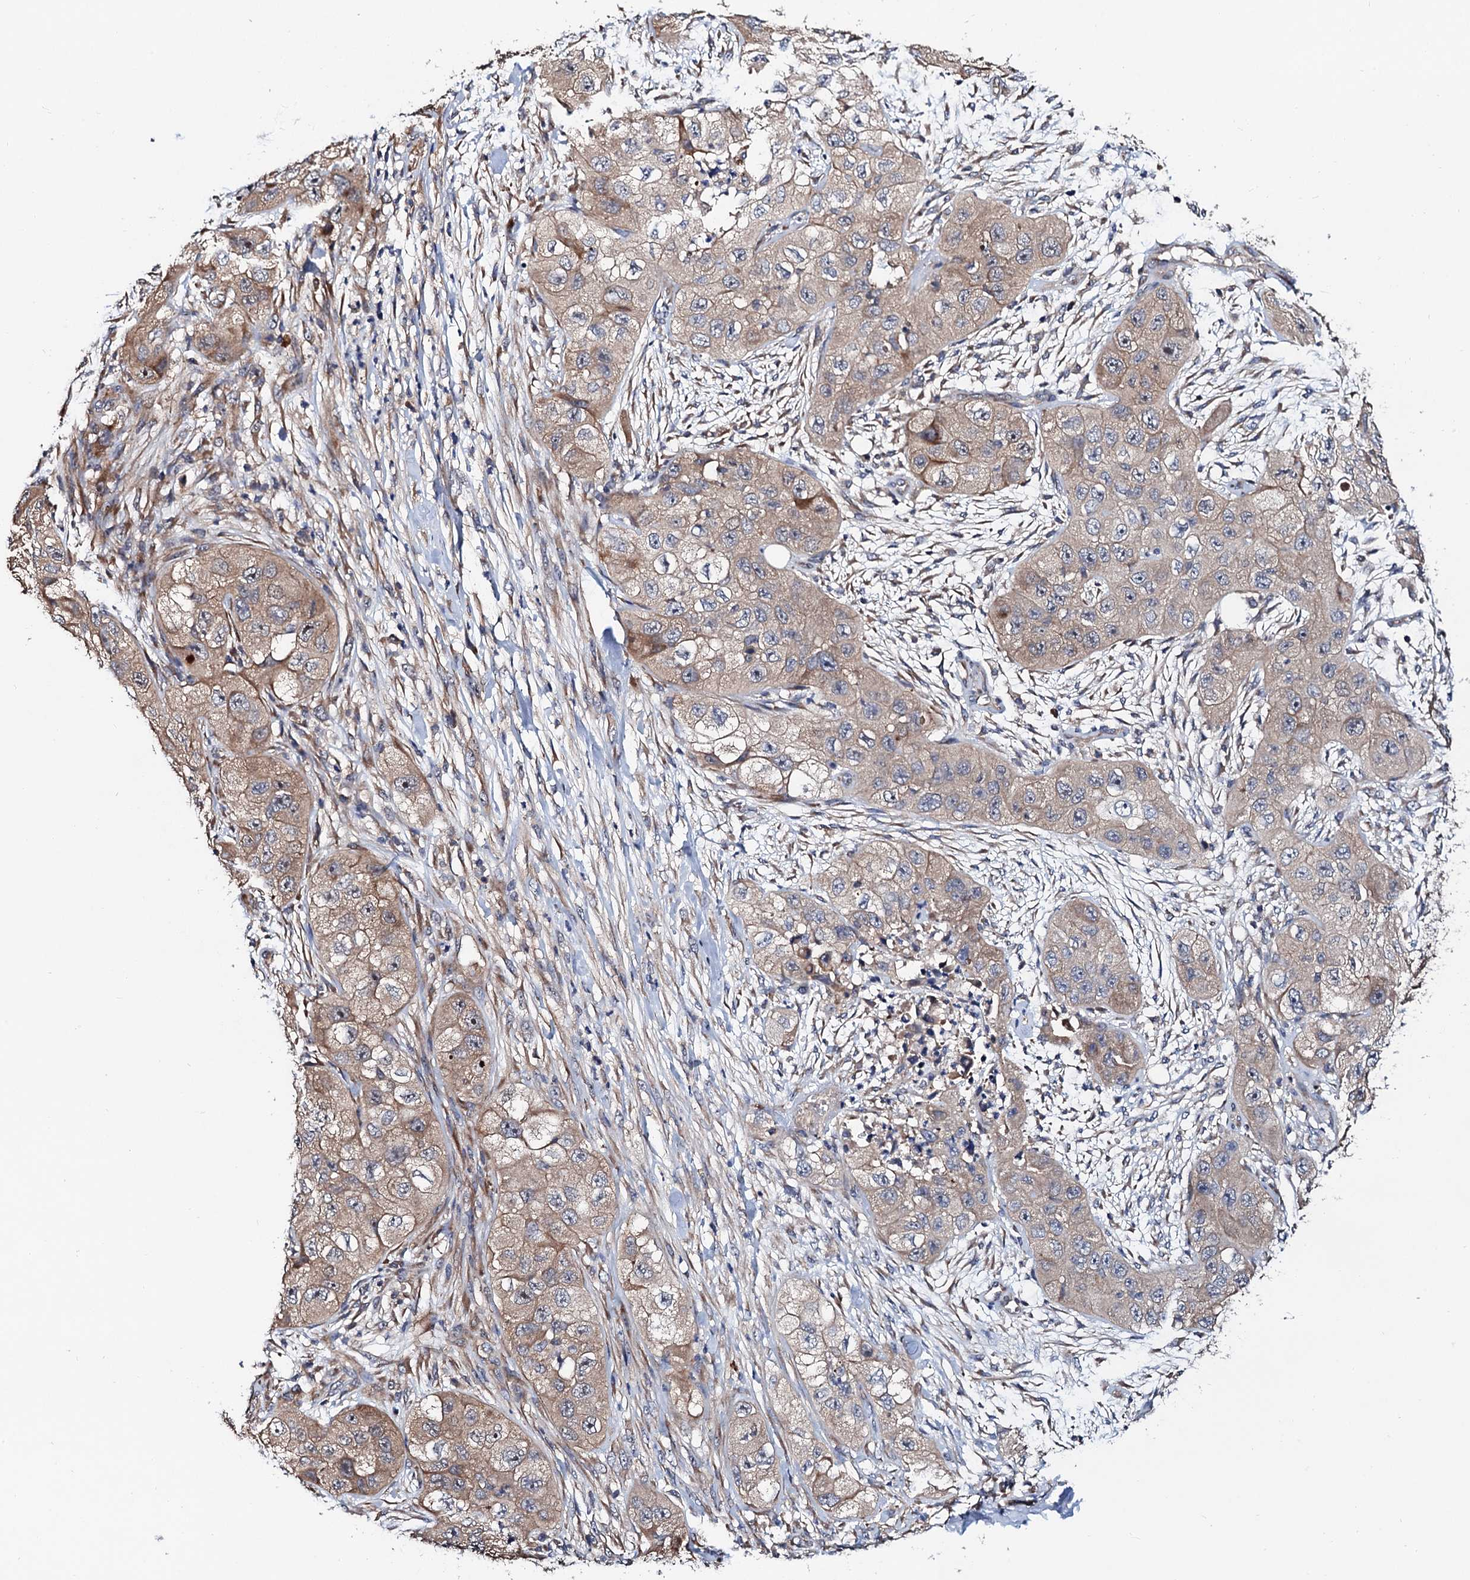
{"staining": {"intensity": "weak", "quantity": "25%-75%", "location": "cytoplasmic/membranous"}, "tissue": "skin cancer", "cell_type": "Tumor cells", "image_type": "cancer", "snomed": [{"axis": "morphology", "description": "Squamous cell carcinoma, NOS"}, {"axis": "topography", "description": "Skin"}, {"axis": "topography", "description": "Subcutis"}], "caption": "Tumor cells demonstrate low levels of weak cytoplasmic/membranous expression in about 25%-75% of cells in squamous cell carcinoma (skin). (brown staining indicates protein expression, while blue staining denotes nuclei).", "gene": "TRMT112", "patient": {"sex": "male", "age": 73}}